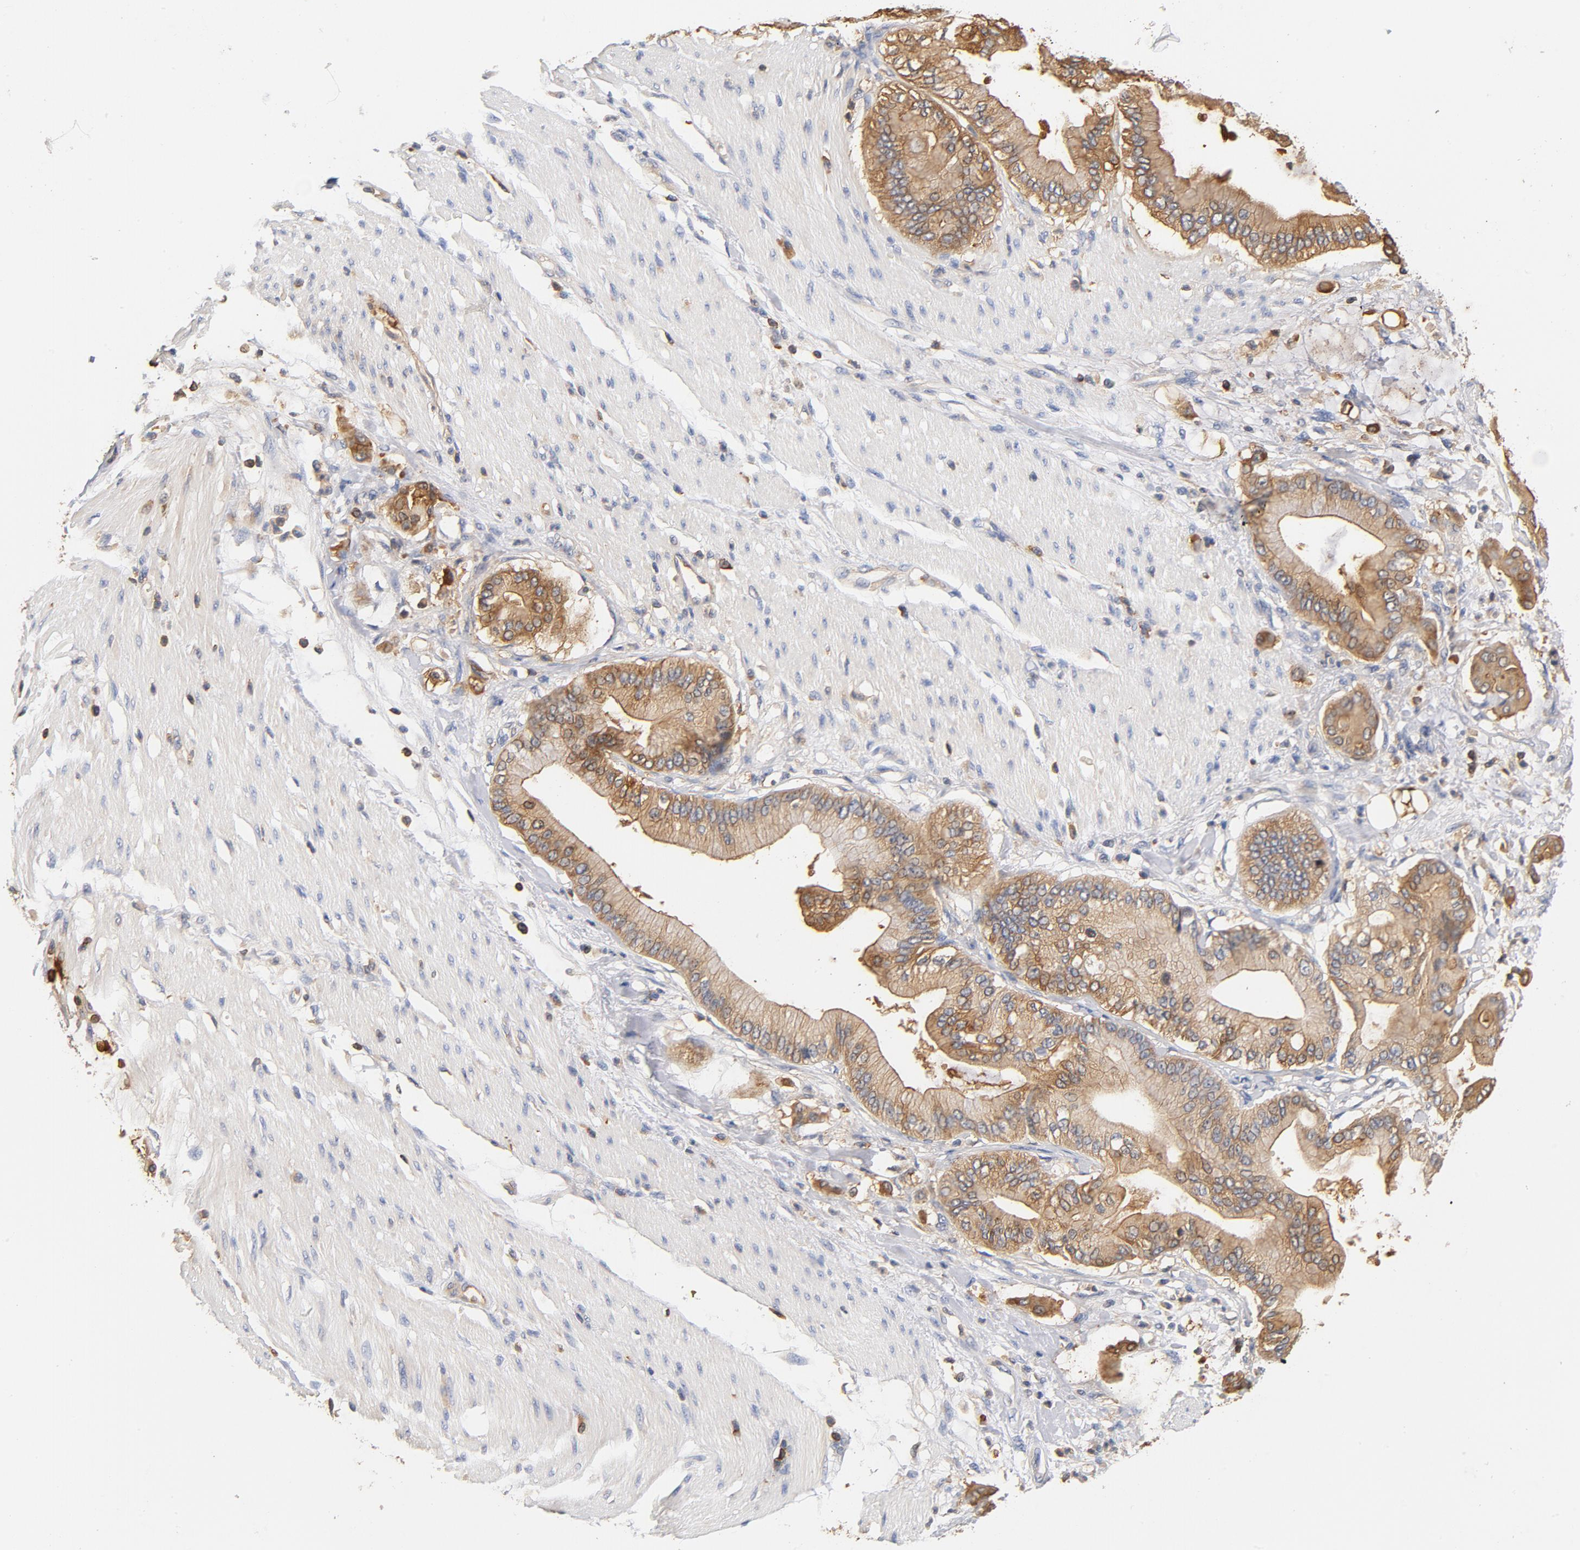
{"staining": {"intensity": "moderate", "quantity": ">75%", "location": "cytoplasmic/membranous"}, "tissue": "pancreatic cancer", "cell_type": "Tumor cells", "image_type": "cancer", "snomed": [{"axis": "morphology", "description": "Adenocarcinoma, NOS"}, {"axis": "morphology", "description": "Adenocarcinoma, metastatic, NOS"}, {"axis": "topography", "description": "Lymph node"}, {"axis": "topography", "description": "Pancreas"}, {"axis": "topography", "description": "Duodenum"}], "caption": "Immunohistochemical staining of human pancreatic cancer (adenocarcinoma) demonstrates moderate cytoplasmic/membranous protein expression in approximately >75% of tumor cells. The staining was performed using DAB, with brown indicating positive protein expression. Nuclei are stained blue with hematoxylin.", "gene": "EZR", "patient": {"sex": "female", "age": 64}}